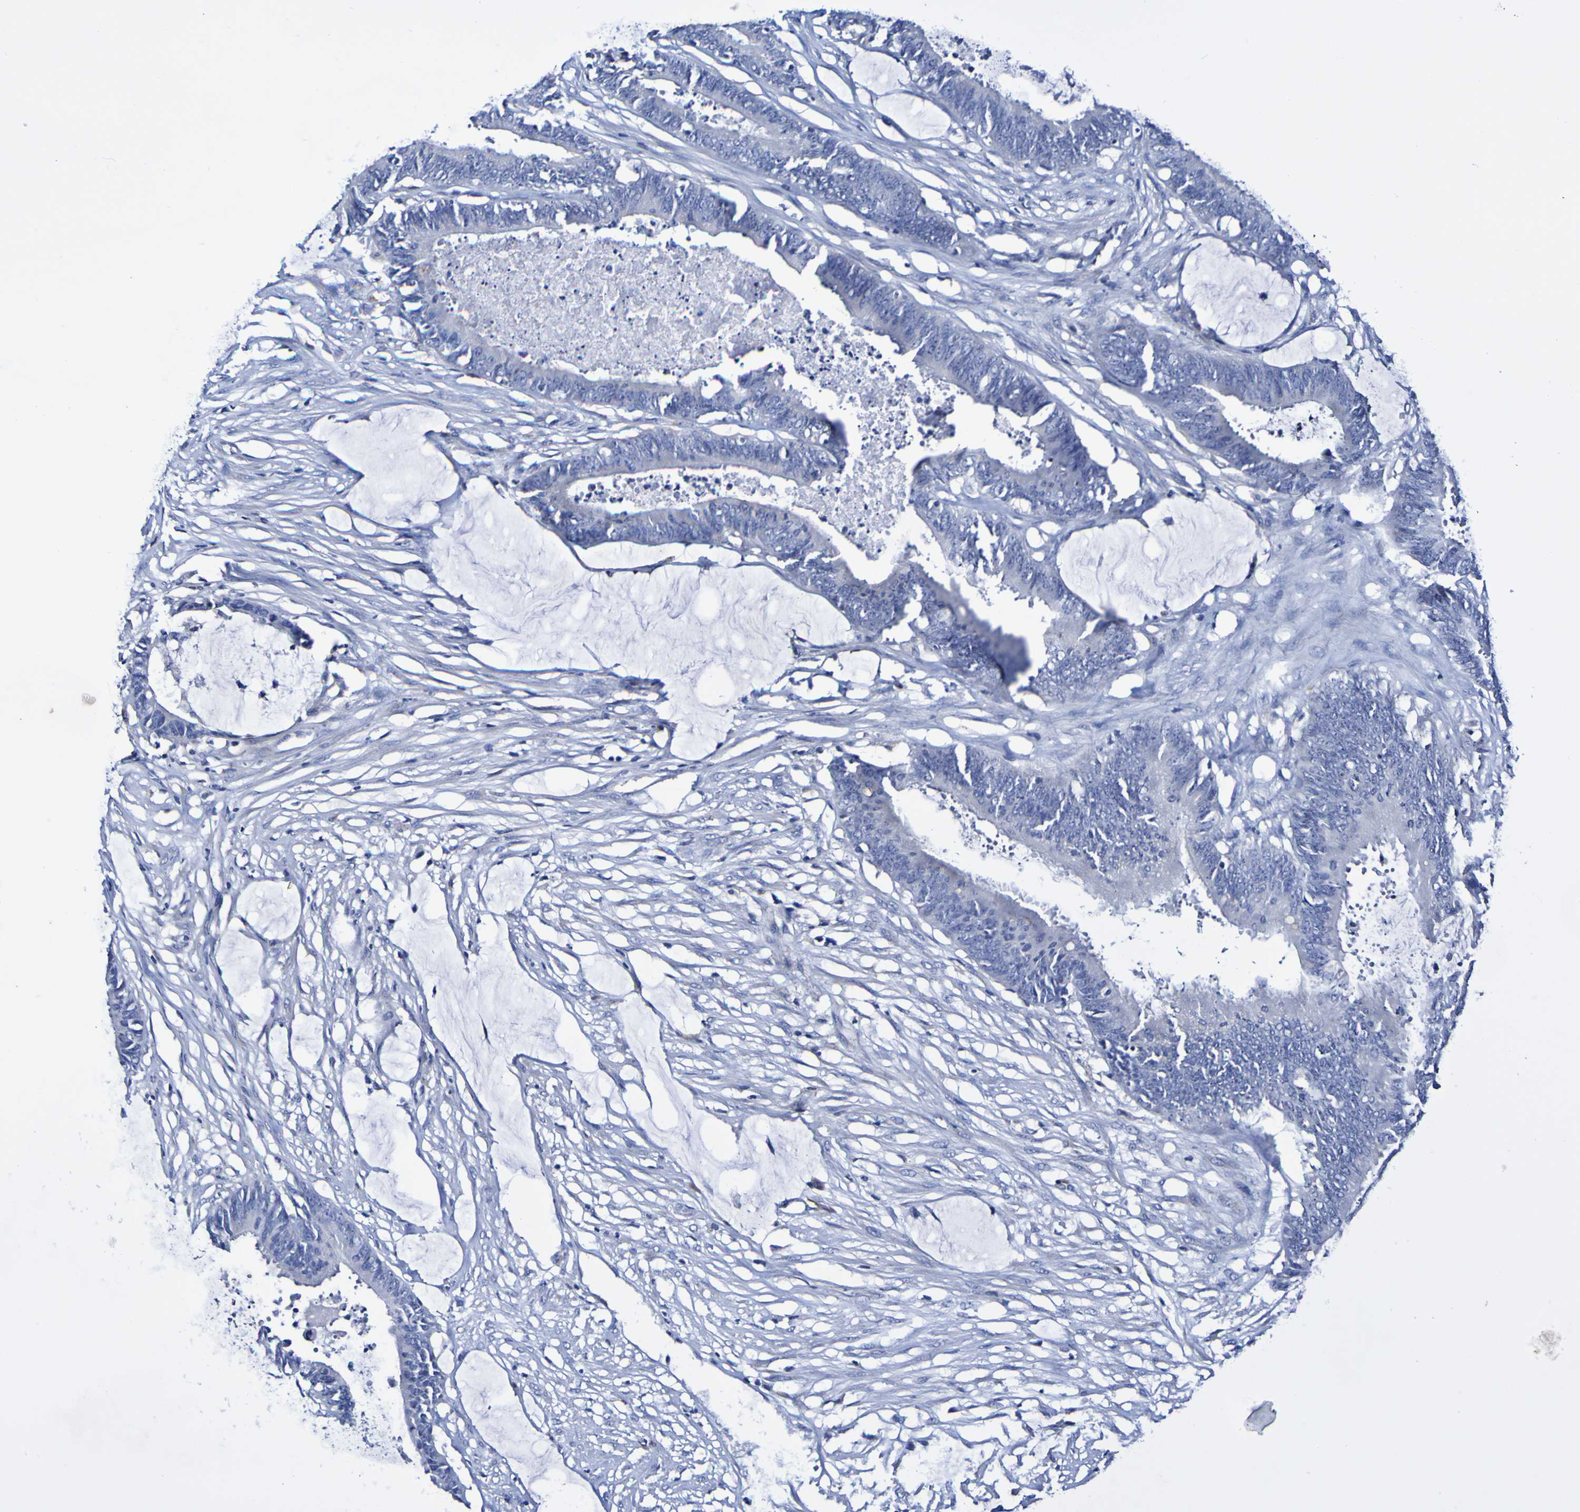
{"staining": {"intensity": "negative", "quantity": "none", "location": "none"}, "tissue": "colorectal cancer", "cell_type": "Tumor cells", "image_type": "cancer", "snomed": [{"axis": "morphology", "description": "Adenocarcinoma, NOS"}, {"axis": "topography", "description": "Rectum"}], "caption": "Immunohistochemical staining of colorectal cancer (adenocarcinoma) shows no significant expression in tumor cells. The staining was performed using DAB (3,3'-diaminobenzidine) to visualize the protein expression in brown, while the nuclei were stained in blue with hematoxylin (Magnification: 20x).", "gene": "SEZ6", "patient": {"sex": "female", "age": 66}}